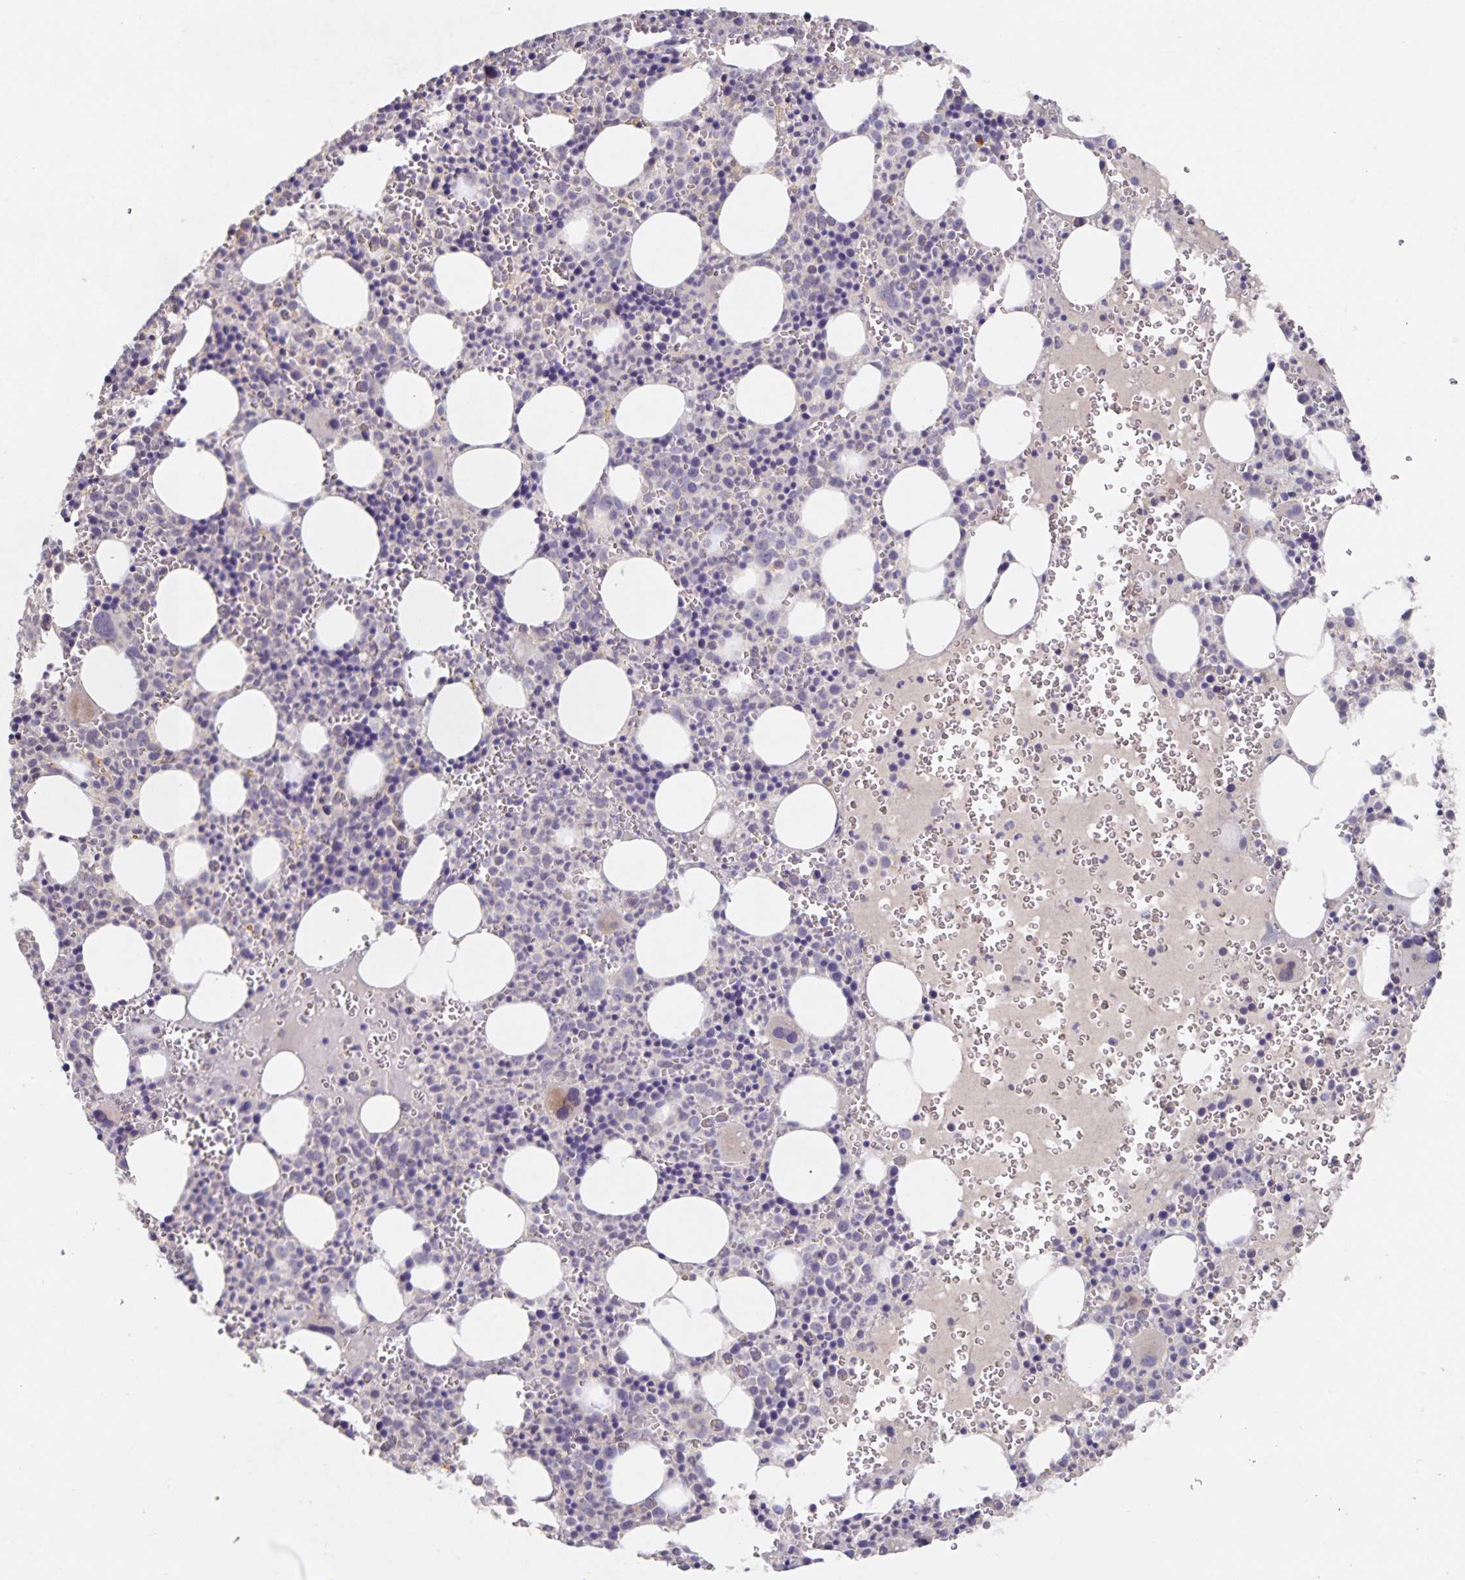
{"staining": {"intensity": "weak", "quantity": "<25%", "location": "cytoplasmic/membranous"}, "tissue": "bone marrow", "cell_type": "Hematopoietic cells", "image_type": "normal", "snomed": [{"axis": "morphology", "description": "Normal tissue, NOS"}, {"axis": "topography", "description": "Bone marrow"}], "caption": "Image shows no significant protein staining in hematopoietic cells of unremarkable bone marrow. Brightfield microscopy of immunohistochemistry (IHC) stained with DAB (brown) and hematoxylin (blue), captured at high magnification.", "gene": "HEPN1", "patient": {"sex": "male", "age": 63}}